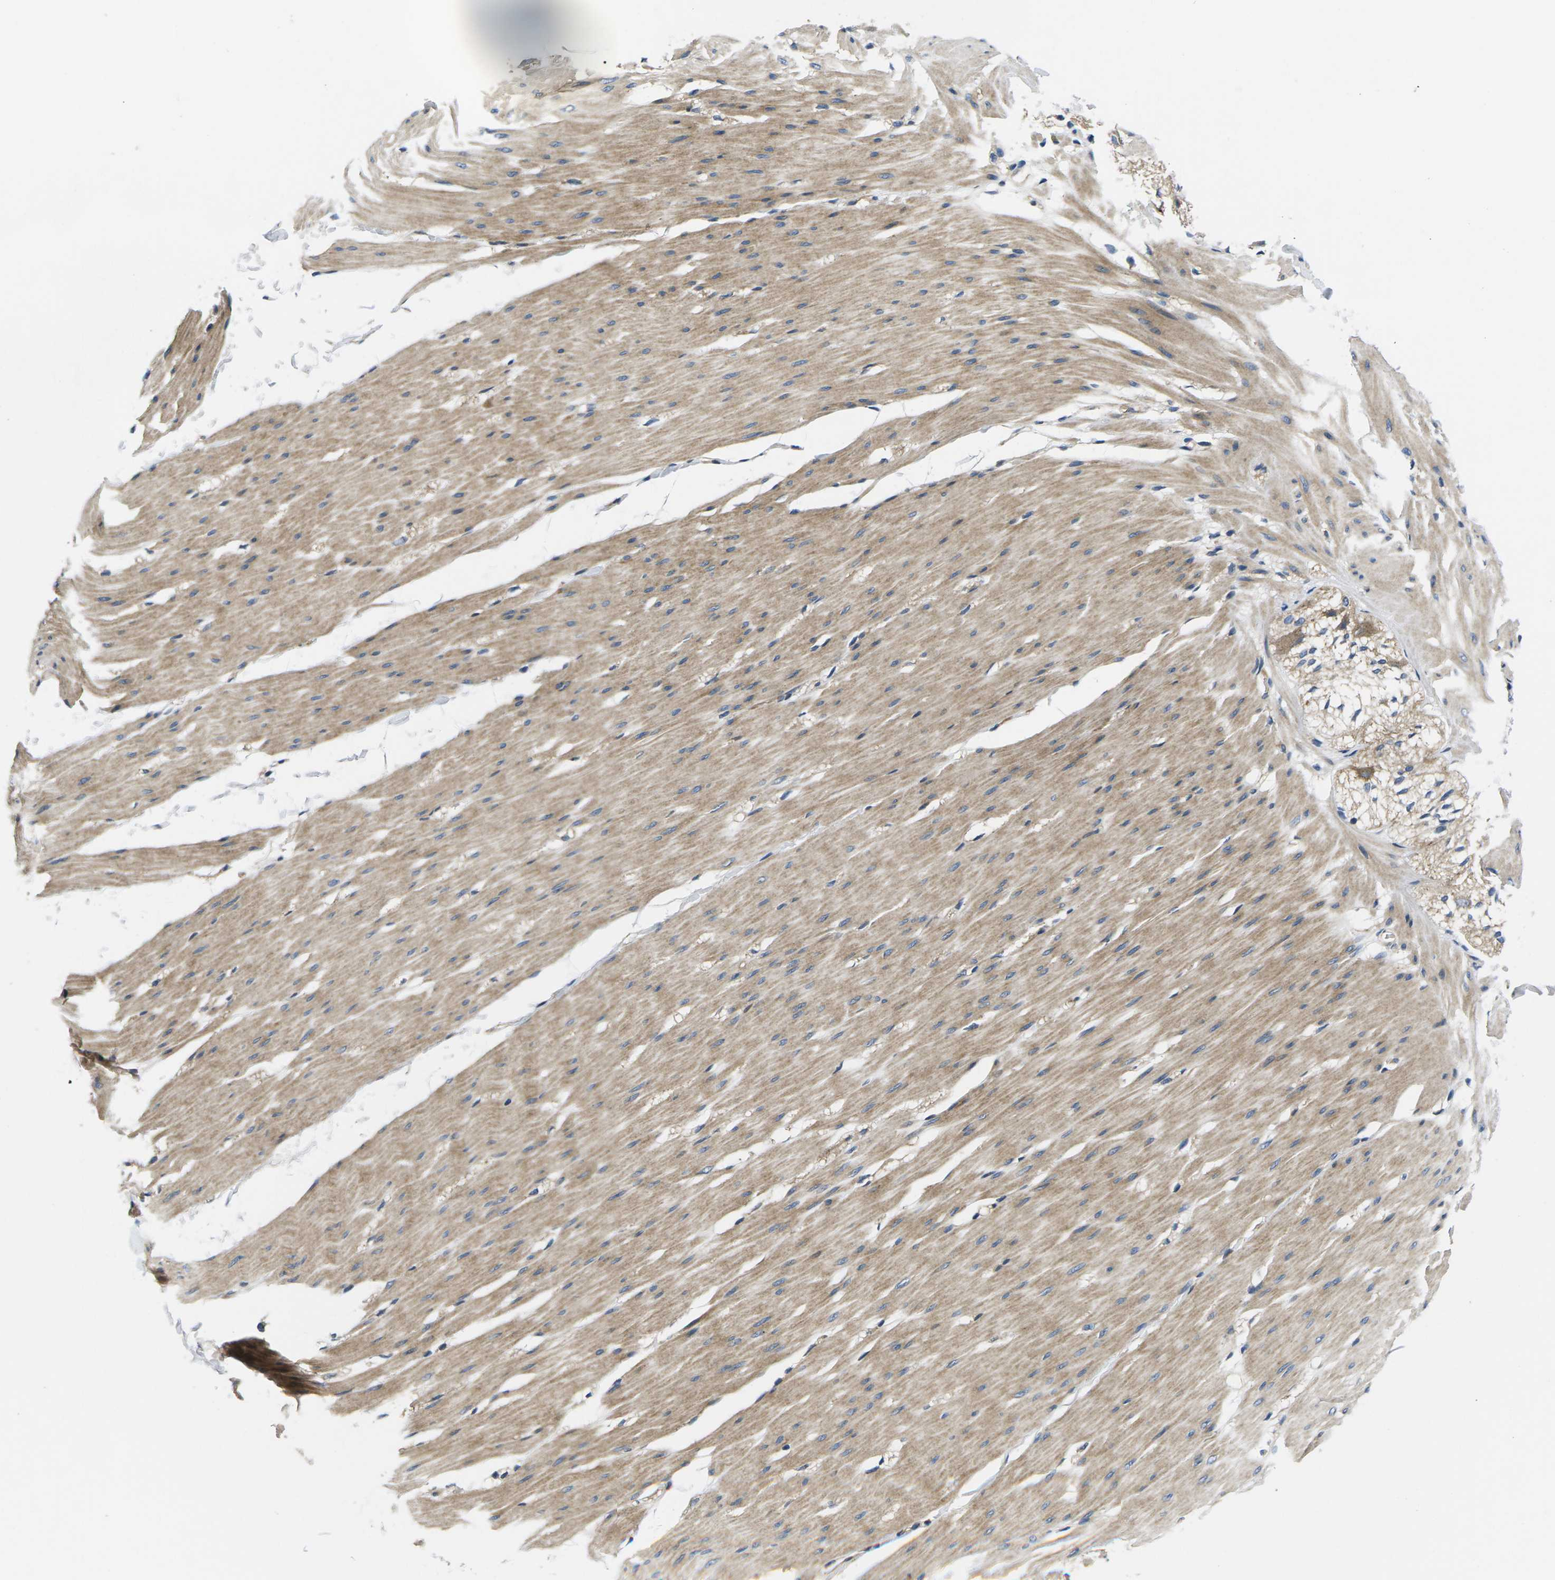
{"staining": {"intensity": "moderate", "quantity": "25%-75%", "location": "cytoplasmic/membranous"}, "tissue": "smooth muscle", "cell_type": "Smooth muscle cells", "image_type": "normal", "snomed": [{"axis": "morphology", "description": "Normal tissue, NOS"}, {"axis": "topography", "description": "Smooth muscle"}, {"axis": "topography", "description": "Colon"}], "caption": "A medium amount of moderate cytoplasmic/membranous staining is identified in about 25%-75% of smooth muscle cells in normal smooth muscle. The staining was performed using DAB, with brown indicating positive protein expression. Nuclei are stained blue with hematoxylin.", "gene": "PLCE1", "patient": {"sex": "male", "age": 67}}